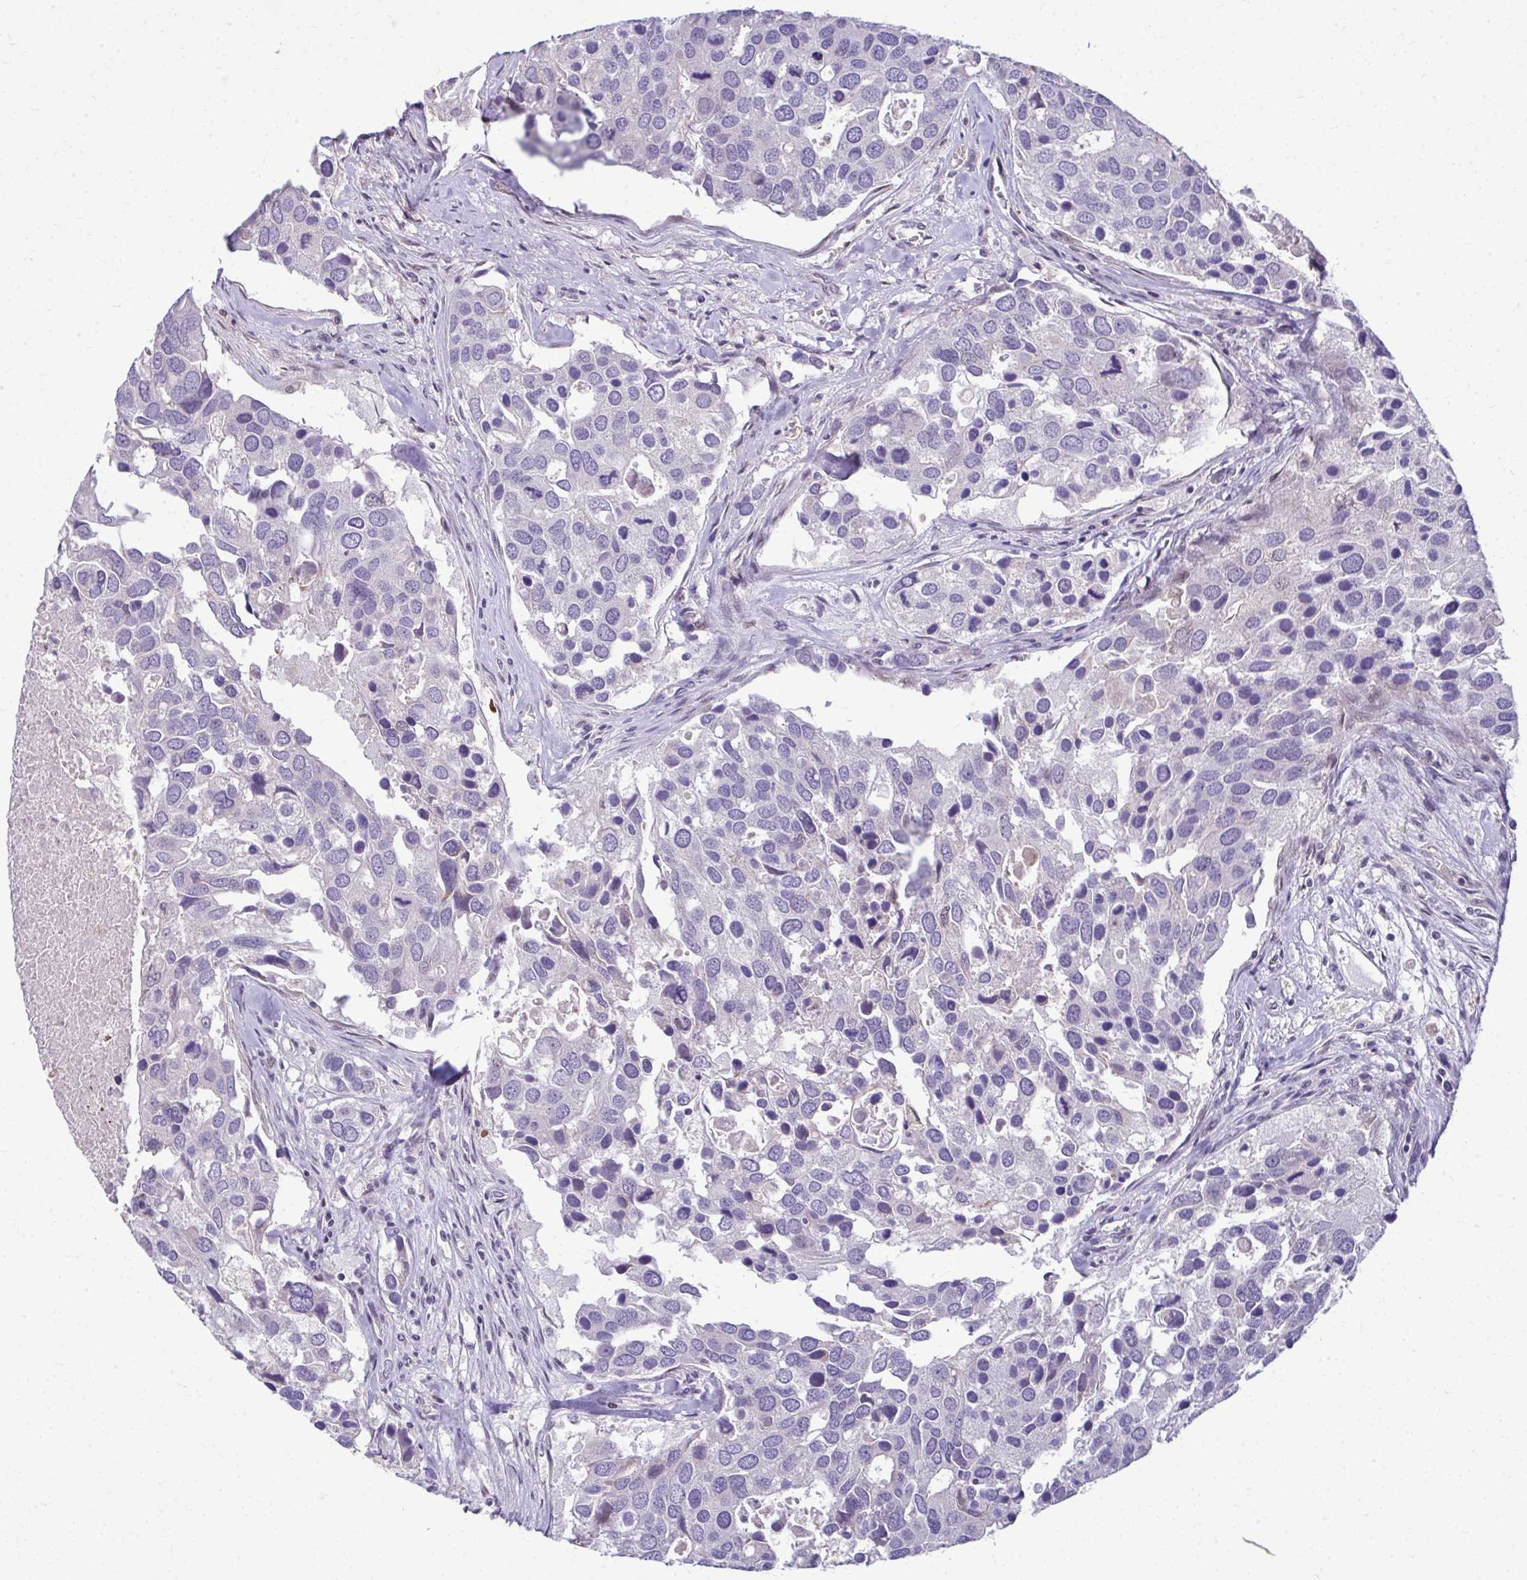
{"staining": {"intensity": "negative", "quantity": "none", "location": "none"}, "tissue": "breast cancer", "cell_type": "Tumor cells", "image_type": "cancer", "snomed": [{"axis": "morphology", "description": "Duct carcinoma"}, {"axis": "topography", "description": "Breast"}], "caption": "An image of breast cancer (invasive ductal carcinoma) stained for a protein demonstrates no brown staining in tumor cells.", "gene": "ODF1", "patient": {"sex": "female", "age": 83}}